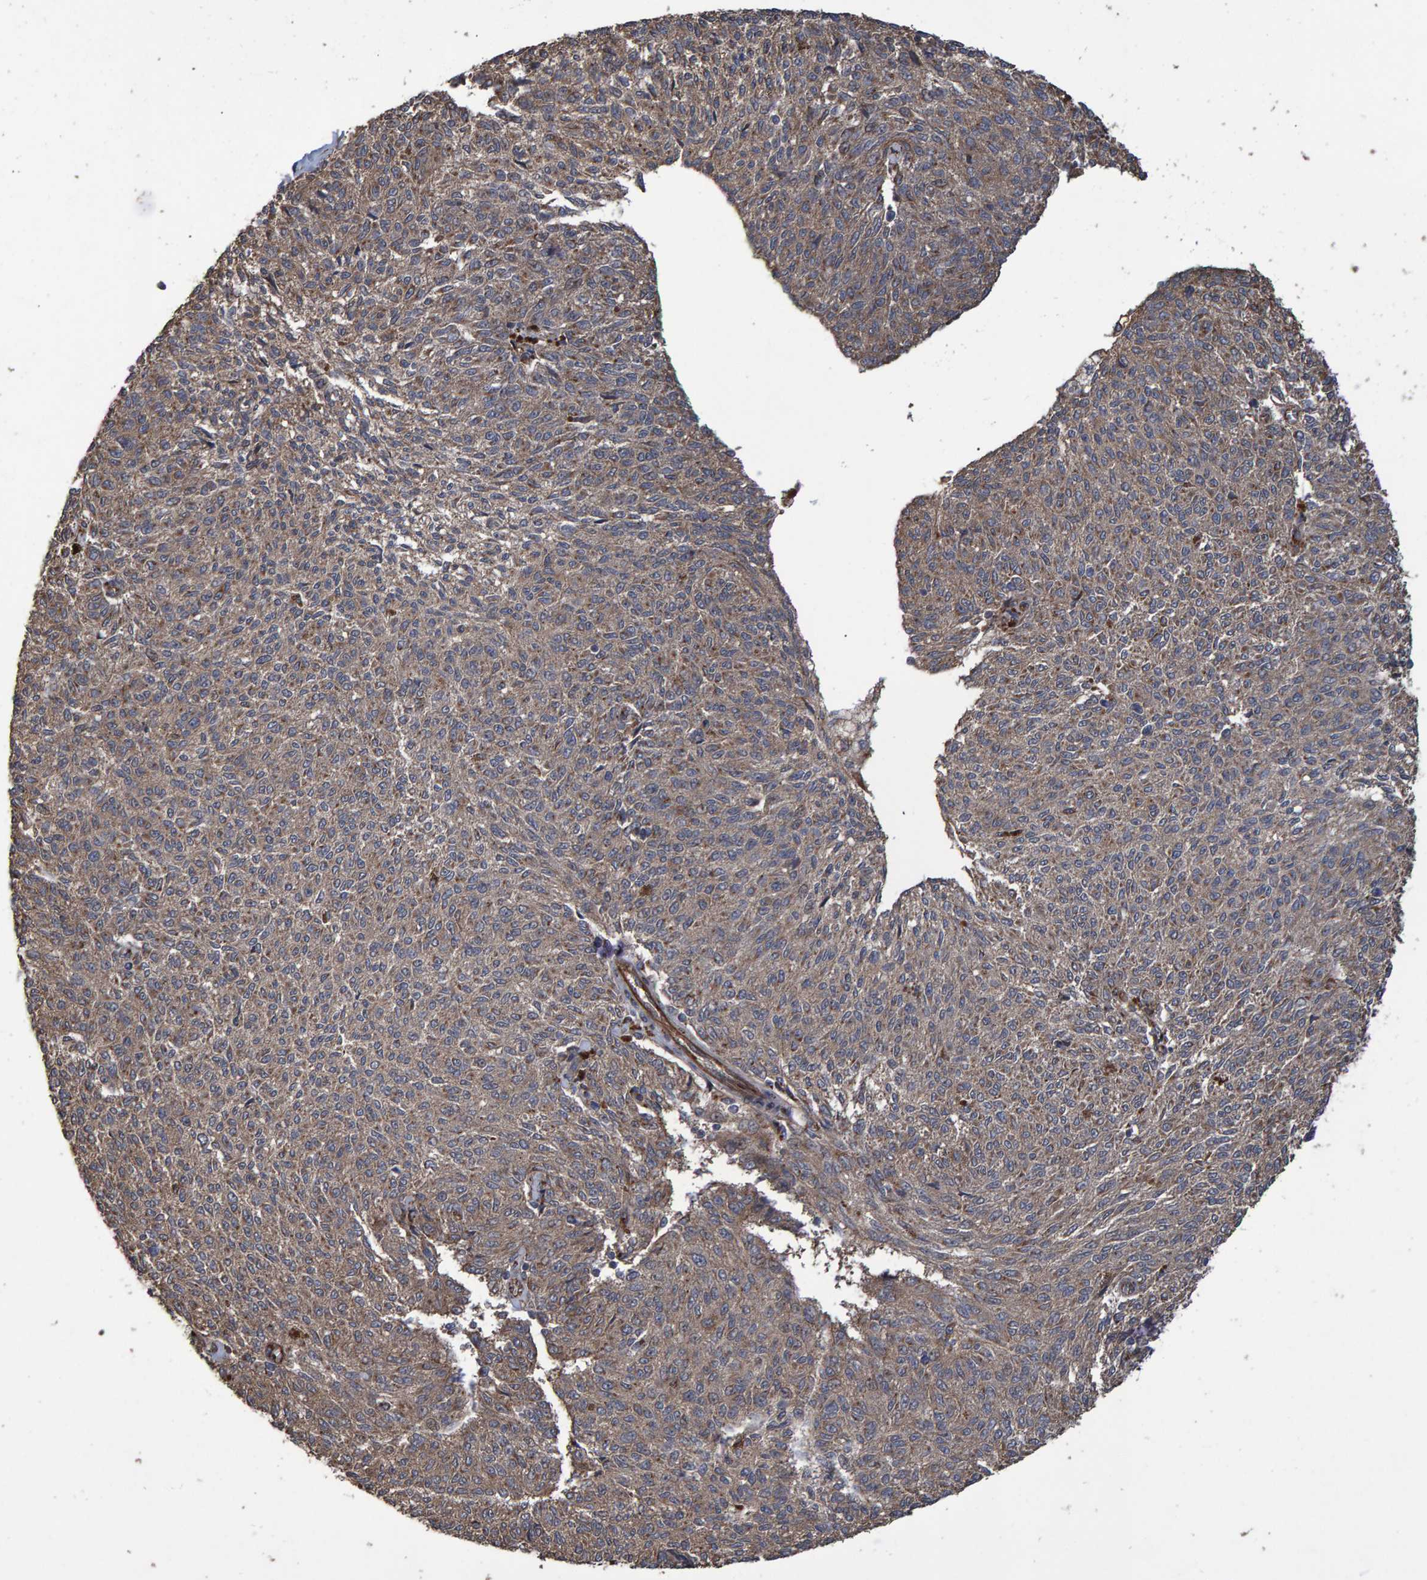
{"staining": {"intensity": "moderate", "quantity": ">75%", "location": "cytoplasmic/membranous,nuclear"}, "tissue": "melanoma", "cell_type": "Tumor cells", "image_type": "cancer", "snomed": [{"axis": "morphology", "description": "Malignant melanoma, NOS"}, {"axis": "topography", "description": "Skin"}], "caption": "IHC micrograph of neoplastic tissue: human malignant melanoma stained using IHC exhibits medium levels of moderate protein expression localized specifically in the cytoplasmic/membranous and nuclear of tumor cells, appearing as a cytoplasmic/membranous and nuclear brown color.", "gene": "TRIM68", "patient": {"sex": "female", "age": 72}}